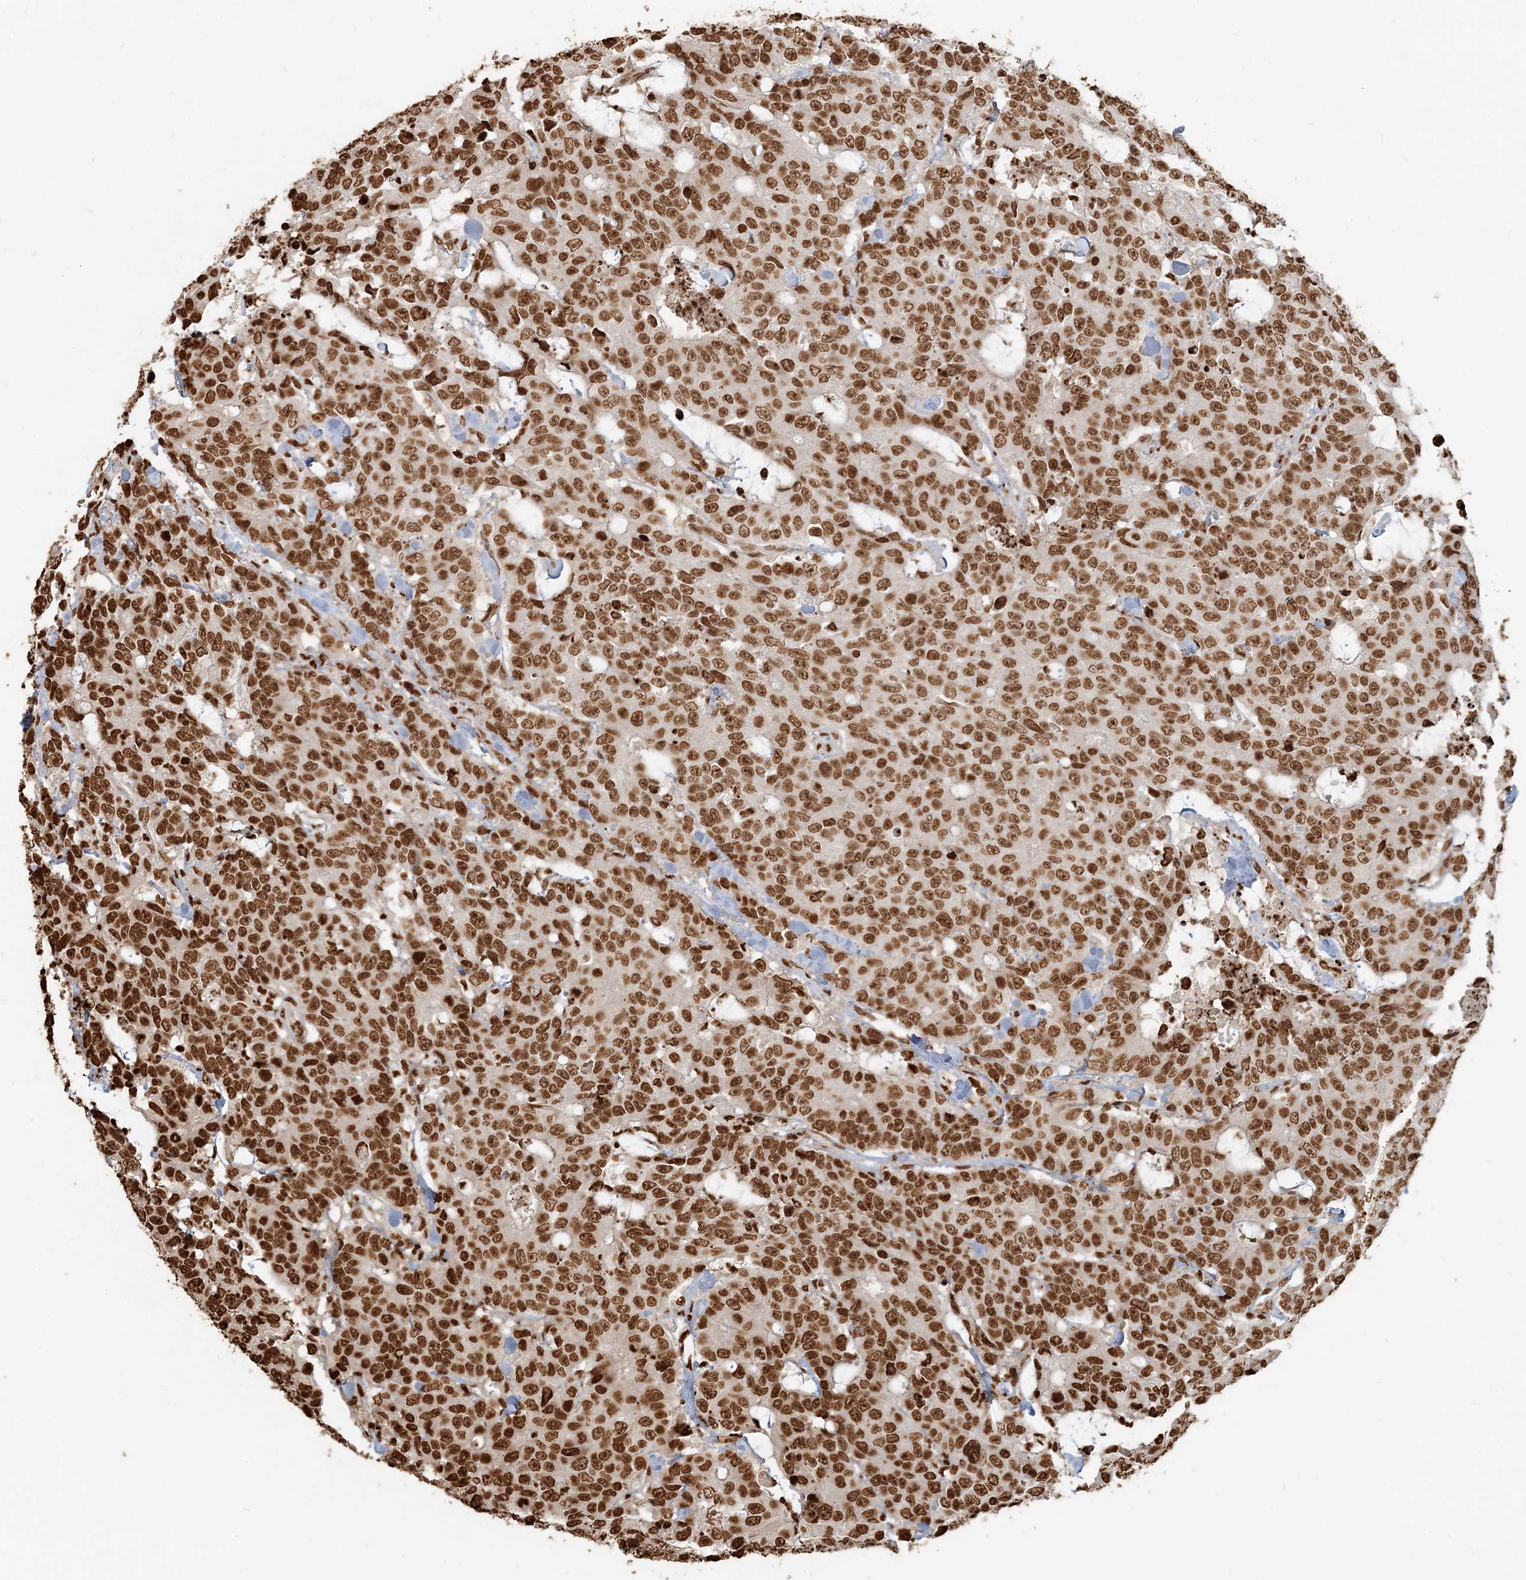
{"staining": {"intensity": "strong", "quantity": ">75%", "location": "nuclear"}, "tissue": "colorectal cancer", "cell_type": "Tumor cells", "image_type": "cancer", "snomed": [{"axis": "morphology", "description": "Adenocarcinoma, NOS"}, {"axis": "topography", "description": "Colon"}], "caption": "Immunohistochemistry (IHC) image of human colorectal adenocarcinoma stained for a protein (brown), which shows high levels of strong nuclear expression in approximately >75% of tumor cells.", "gene": "H3-3B", "patient": {"sex": "female", "age": 86}}